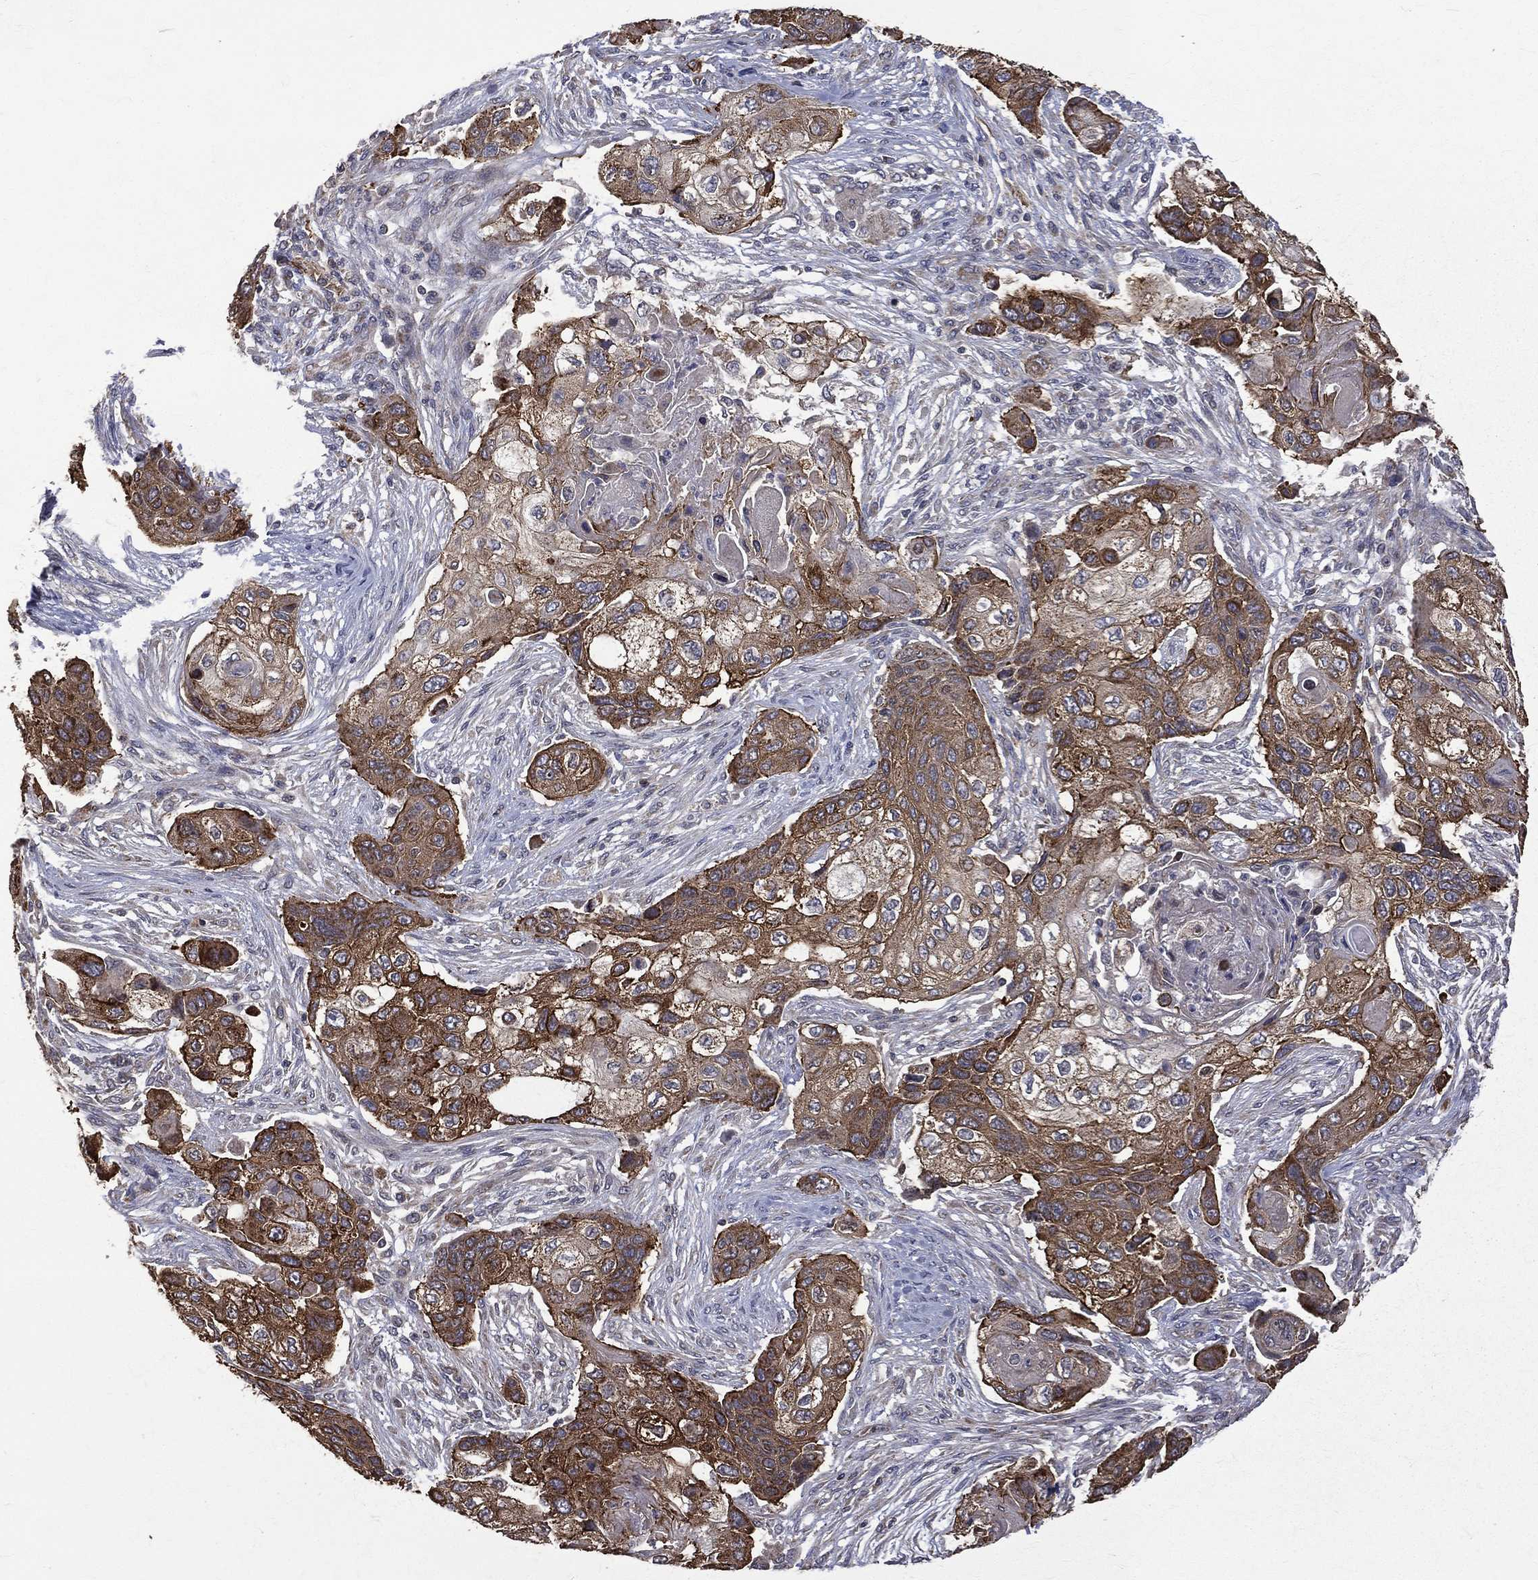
{"staining": {"intensity": "strong", "quantity": "25%-75%", "location": "cytoplasmic/membranous"}, "tissue": "lung cancer", "cell_type": "Tumor cells", "image_type": "cancer", "snomed": [{"axis": "morphology", "description": "Squamous cell carcinoma, NOS"}, {"axis": "topography", "description": "Lung"}], "caption": "Lung cancer stained with immunohistochemistry reveals strong cytoplasmic/membranous expression in approximately 25%-75% of tumor cells.", "gene": "RPGR", "patient": {"sex": "male", "age": 69}}